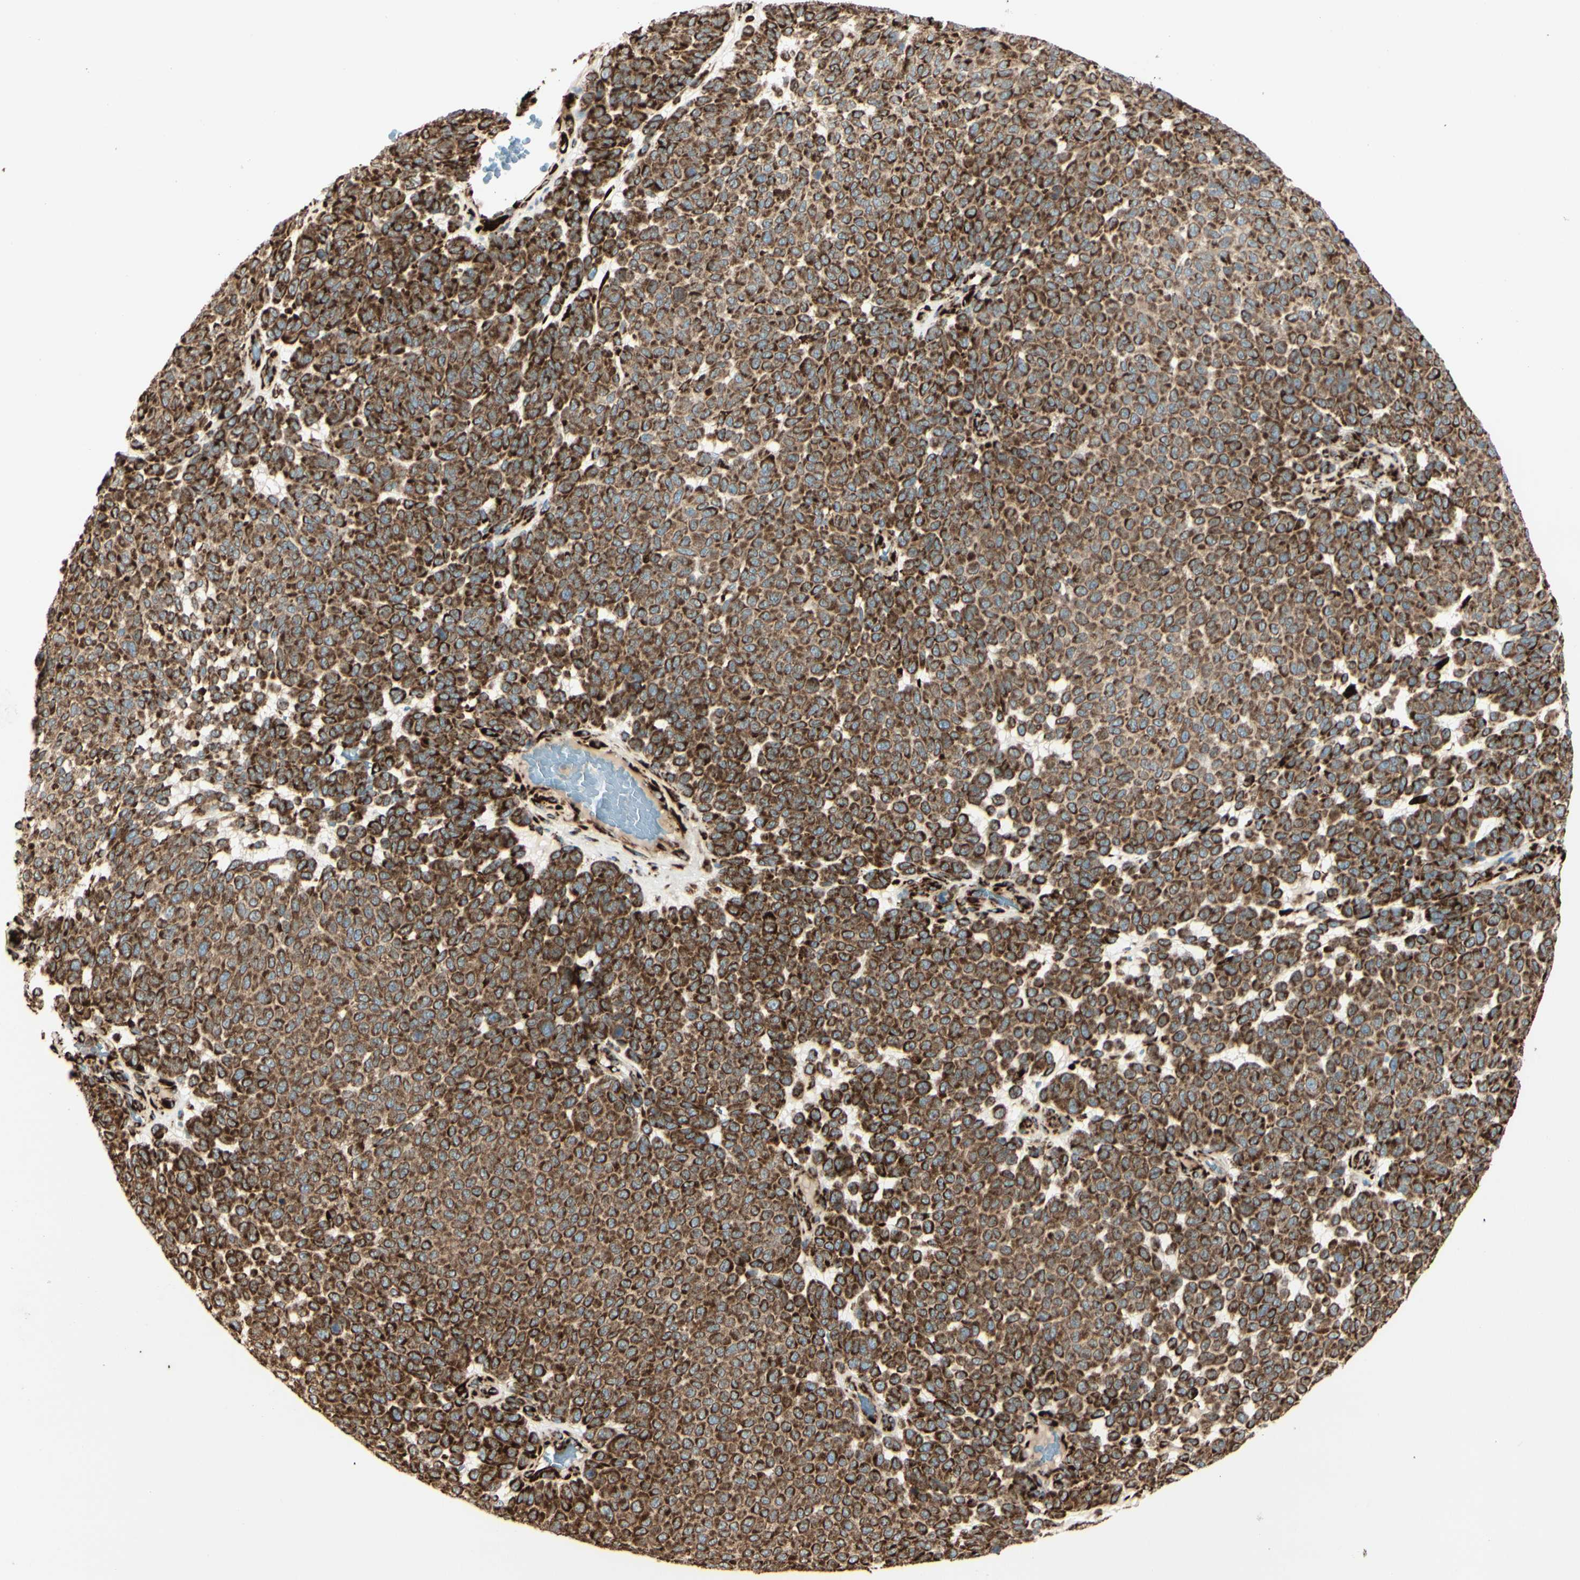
{"staining": {"intensity": "strong", "quantity": ">75%", "location": "cytoplasmic/membranous"}, "tissue": "melanoma", "cell_type": "Tumor cells", "image_type": "cancer", "snomed": [{"axis": "morphology", "description": "Malignant melanoma, NOS"}, {"axis": "topography", "description": "Skin"}], "caption": "Strong cytoplasmic/membranous protein positivity is identified in approximately >75% of tumor cells in malignant melanoma.", "gene": "RRBP1", "patient": {"sex": "male", "age": 59}}